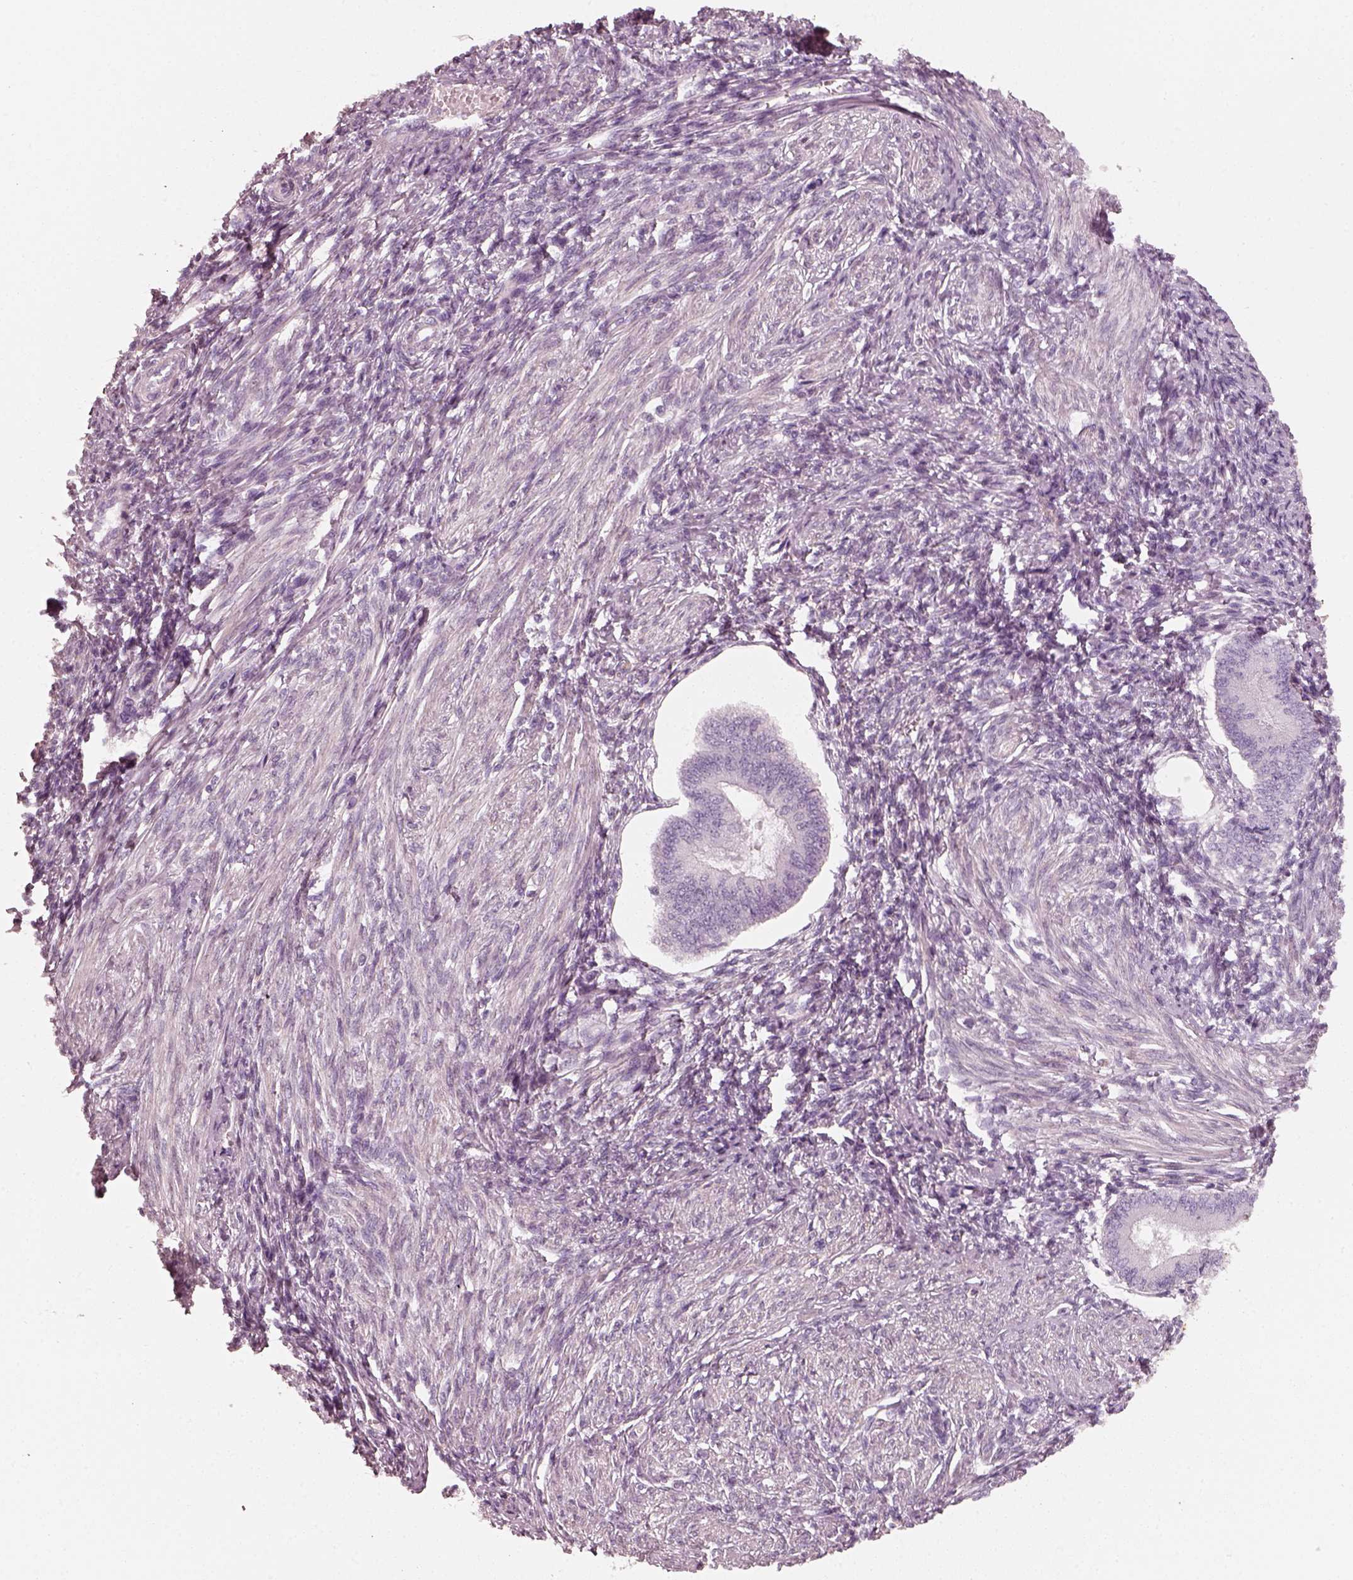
{"staining": {"intensity": "negative", "quantity": "none", "location": "none"}, "tissue": "endometrium", "cell_type": "Cells in endometrial stroma", "image_type": "normal", "snomed": [{"axis": "morphology", "description": "Normal tissue, NOS"}, {"axis": "topography", "description": "Endometrium"}], "caption": "This micrograph is of normal endometrium stained with immunohistochemistry to label a protein in brown with the nuclei are counter-stained blue. There is no staining in cells in endometrial stroma. (Stains: DAB immunohistochemistry (IHC) with hematoxylin counter stain, Microscopy: brightfield microscopy at high magnification).", "gene": "RS1", "patient": {"sex": "female", "age": 42}}